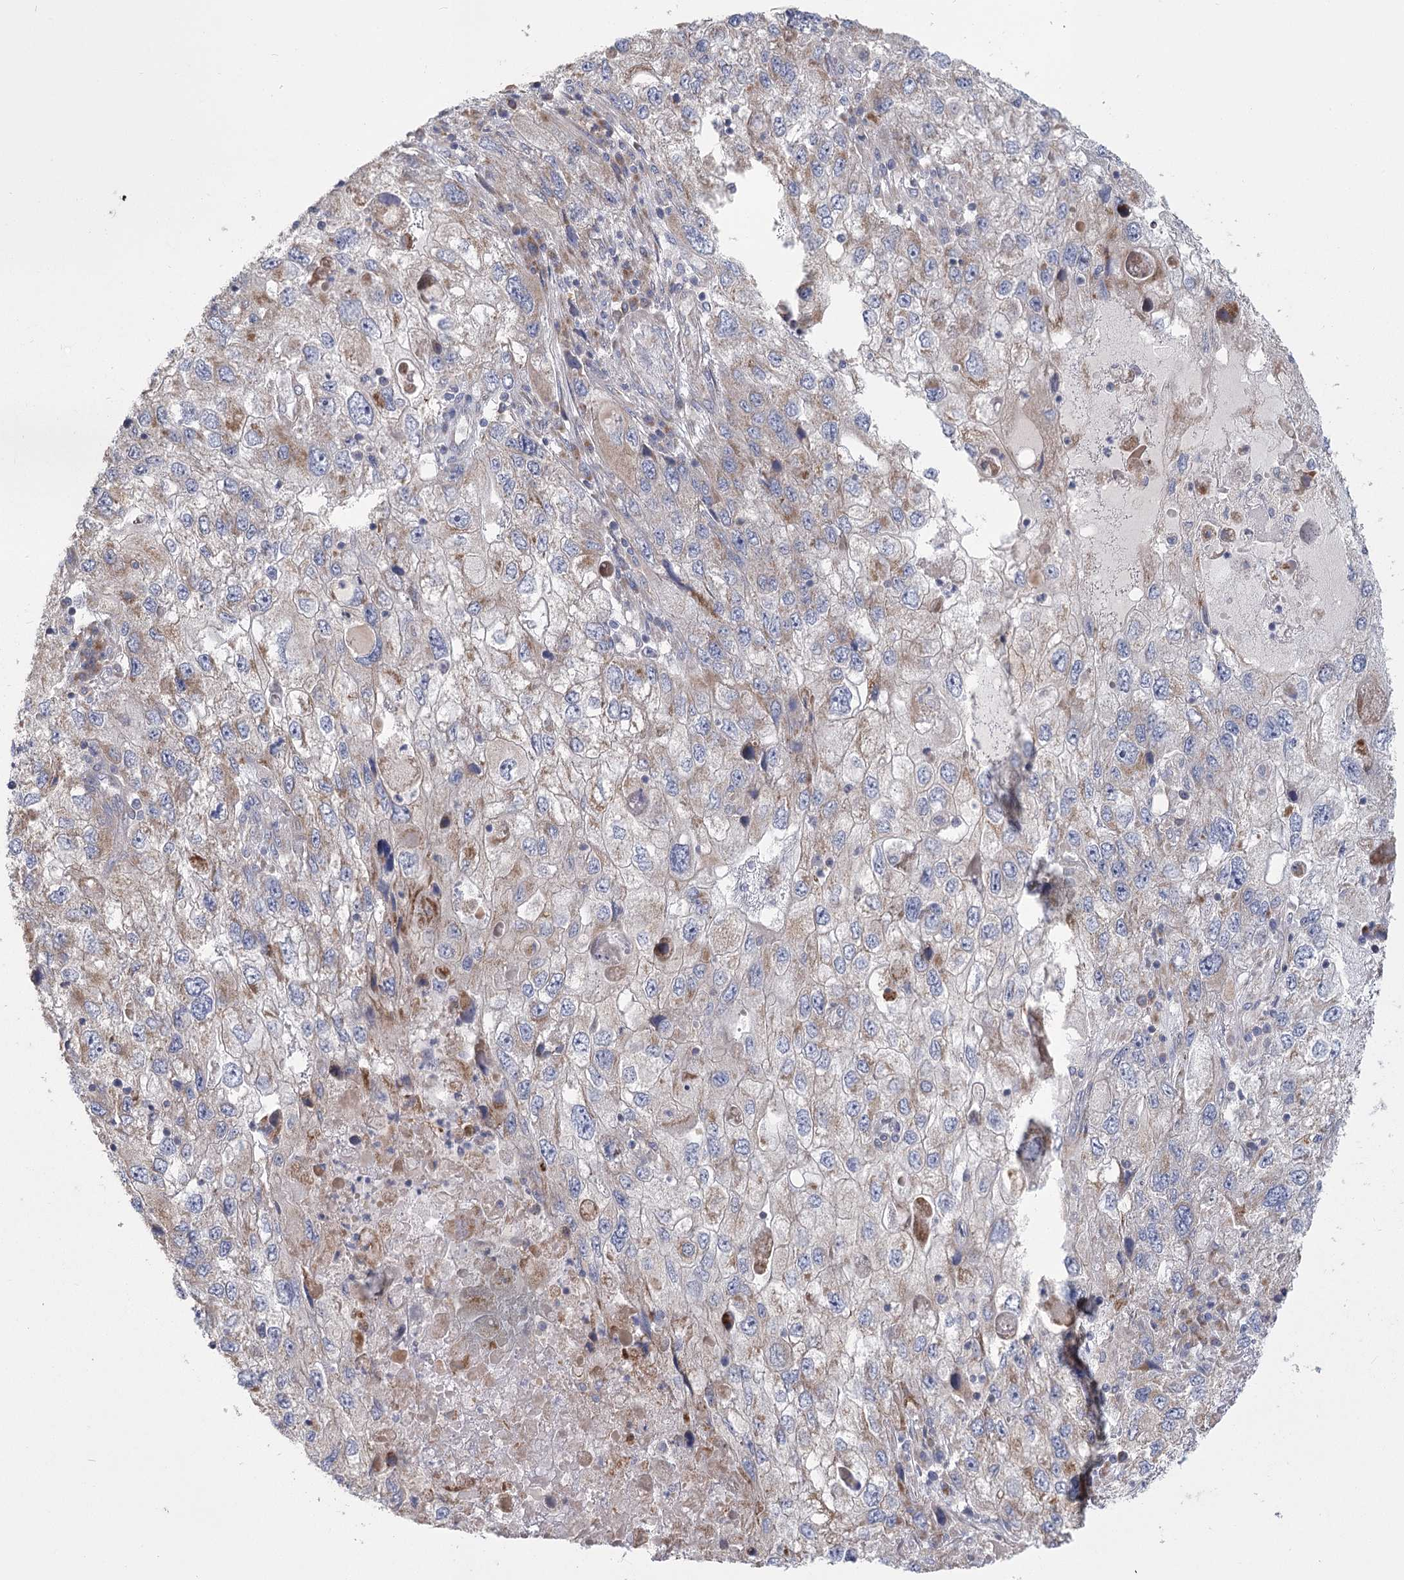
{"staining": {"intensity": "weak", "quantity": "<25%", "location": "cytoplasmic/membranous"}, "tissue": "endometrial cancer", "cell_type": "Tumor cells", "image_type": "cancer", "snomed": [{"axis": "morphology", "description": "Adenocarcinoma, NOS"}, {"axis": "topography", "description": "Endometrium"}], "caption": "A histopathology image of endometrial cancer (adenocarcinoma) stained for a protein displays no brown staining in tumor cells.", "gene": "CNTLN", "patient": {"sex": "female", "age": 49}}